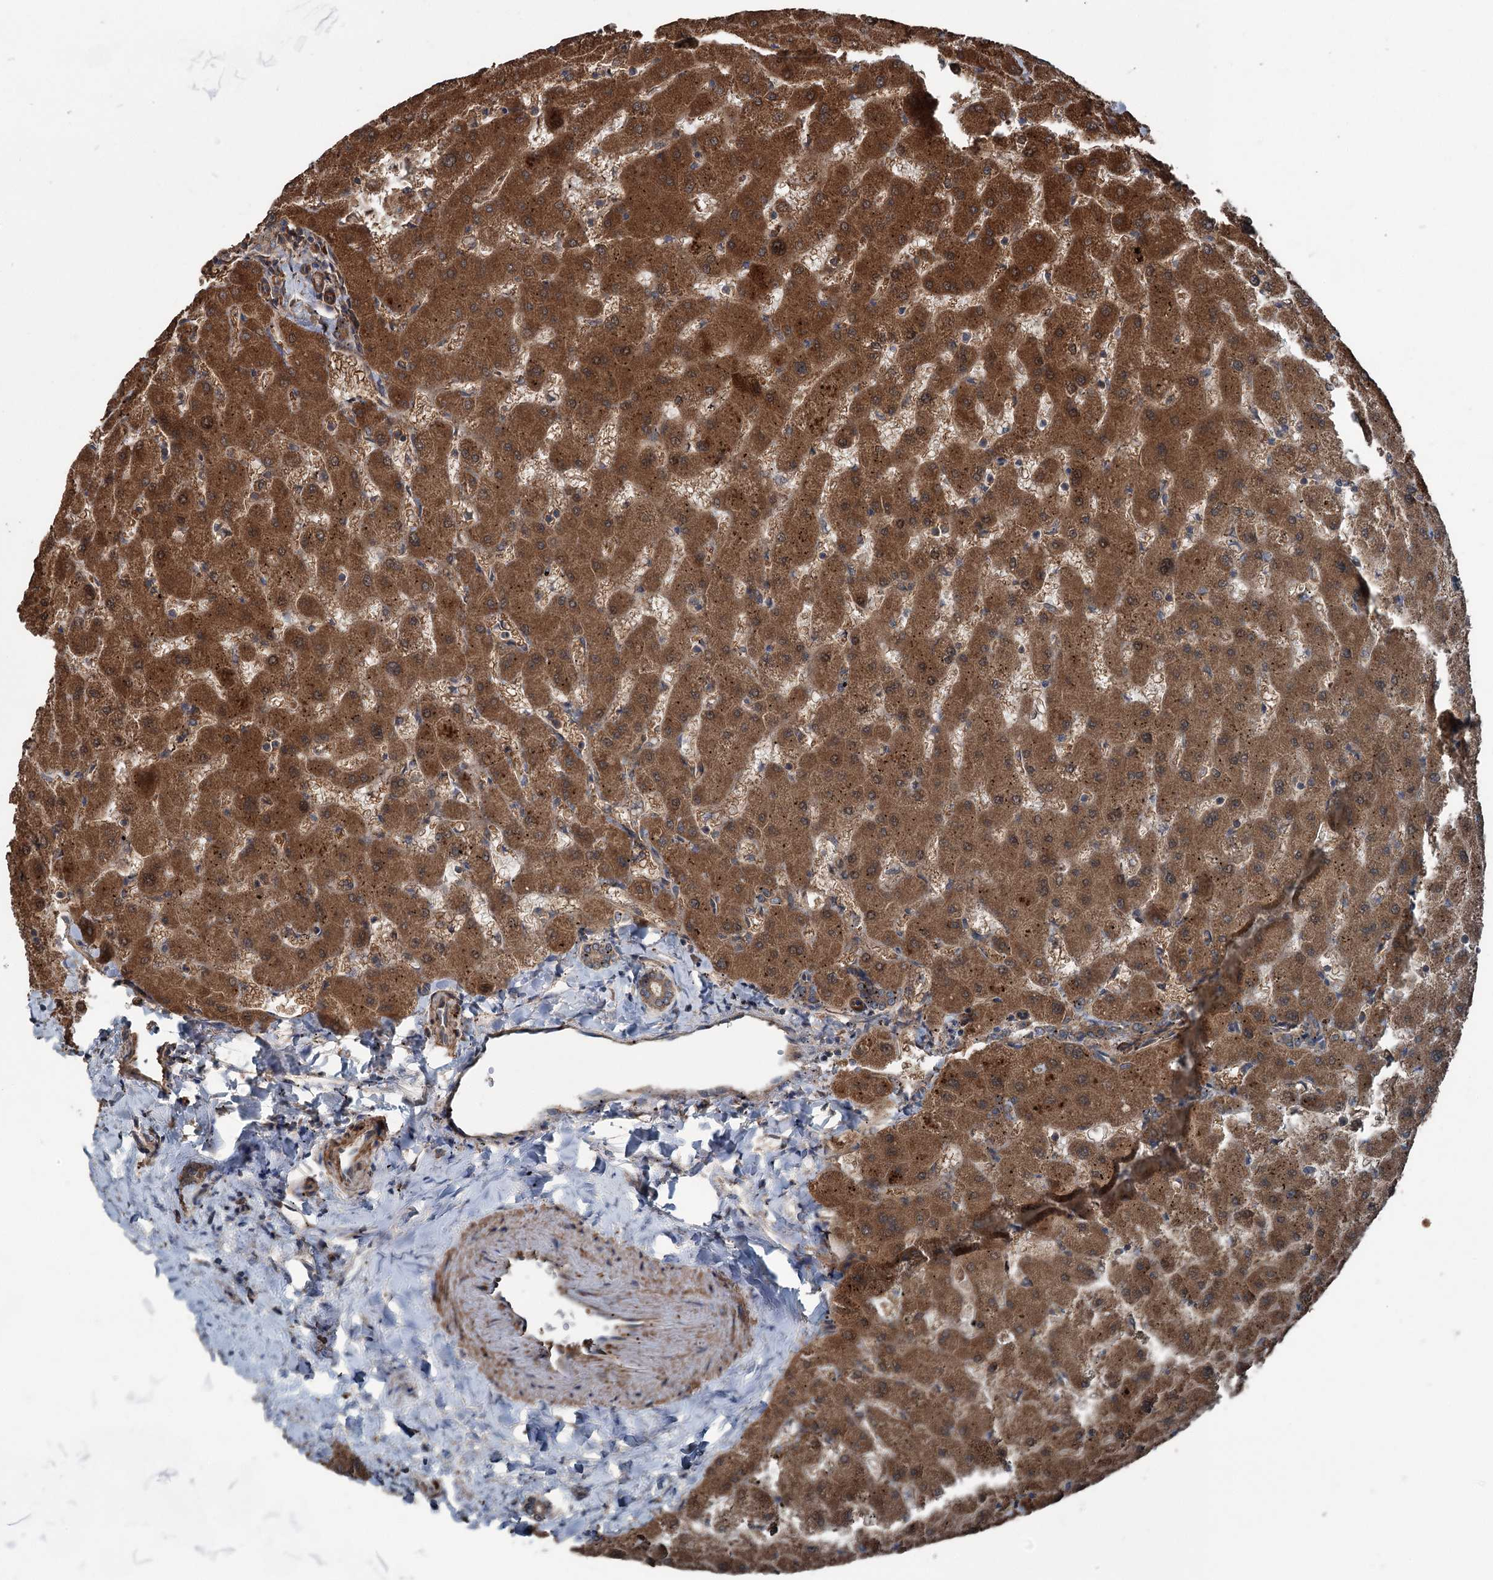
{"staining": {"intensity": "moderate", "quantity": ">75%", "location": "cytoplasmic/membranous"}, "tissue": "liver", "cell_type": "Cholangiocytes", "image_type": "normal", "snomed": [{"axis": "morphology", "description": "Normal tissue, NOS"}, {"axis": "topography", "description": "Liver"}], "caption": "Immunohistochemistry (DAB) staining of normal liver displays moderate cytoplasmic/membranous protein expression in about >75% of cholangiocytes. Nuclei are stained in blue.", "gene": "RNF214", "patient": {"sex": "female", "age": 63}}